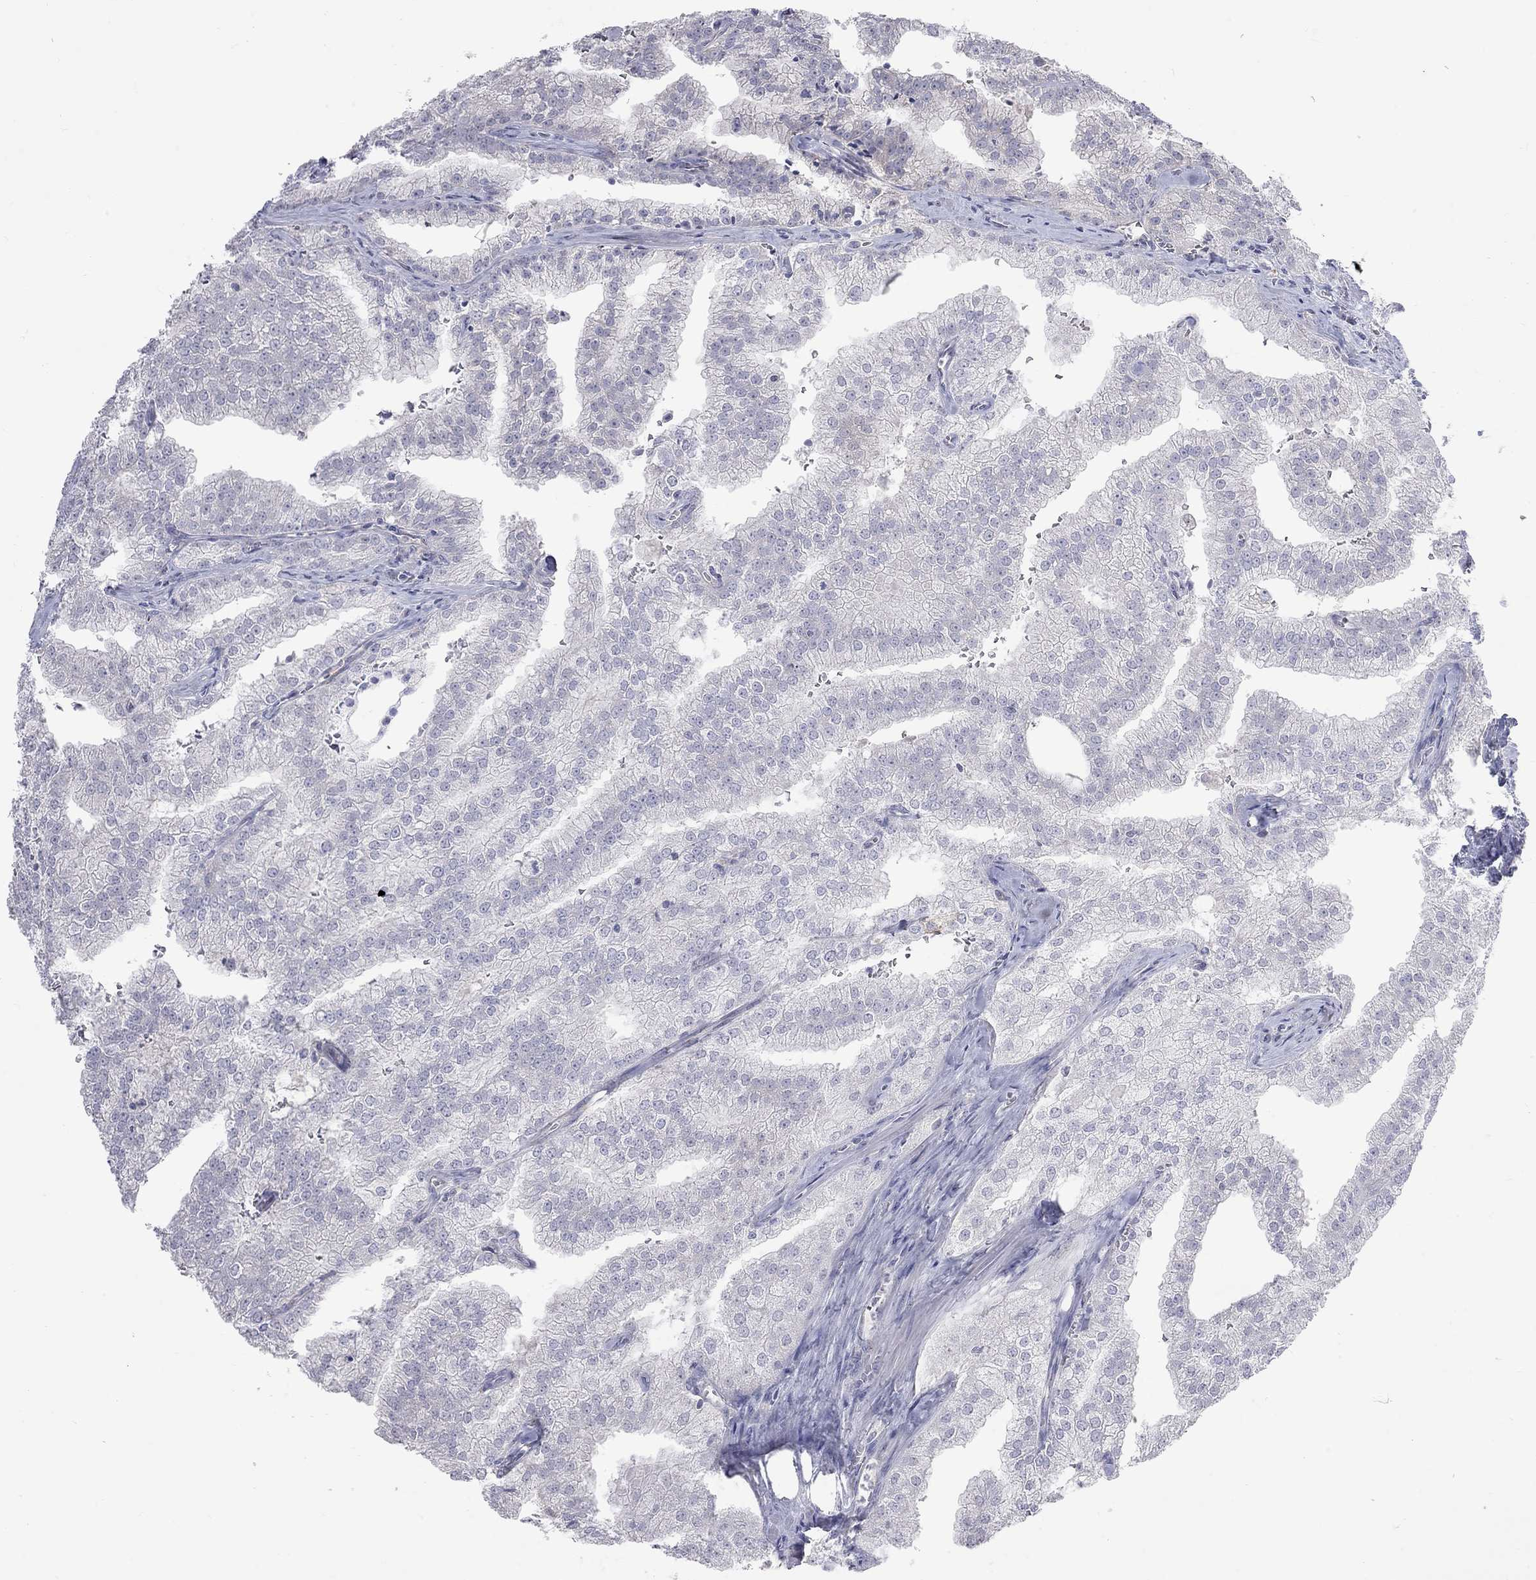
{"staining": {"intensity": "negative", "quantity": "none", "location": "none"}, "tissue": "prostate cancer", "cell_type": "Tumor cells", "image_type": "cancer", "snomed": [{"axis": "morphology", "description": "Adenocarcinoma, NOS"}, {"axis": "topography", "description": "Prostate"}], "caption": "There is no significant positivity in tumor cells of prostate adenocarcinoma. (Brightfield microscopy of DAB (3,3'-diaminobenzidine) IHC at high magnification).", "gene": "OPRK1", "patient": {"sex": "male", "age": 70}}